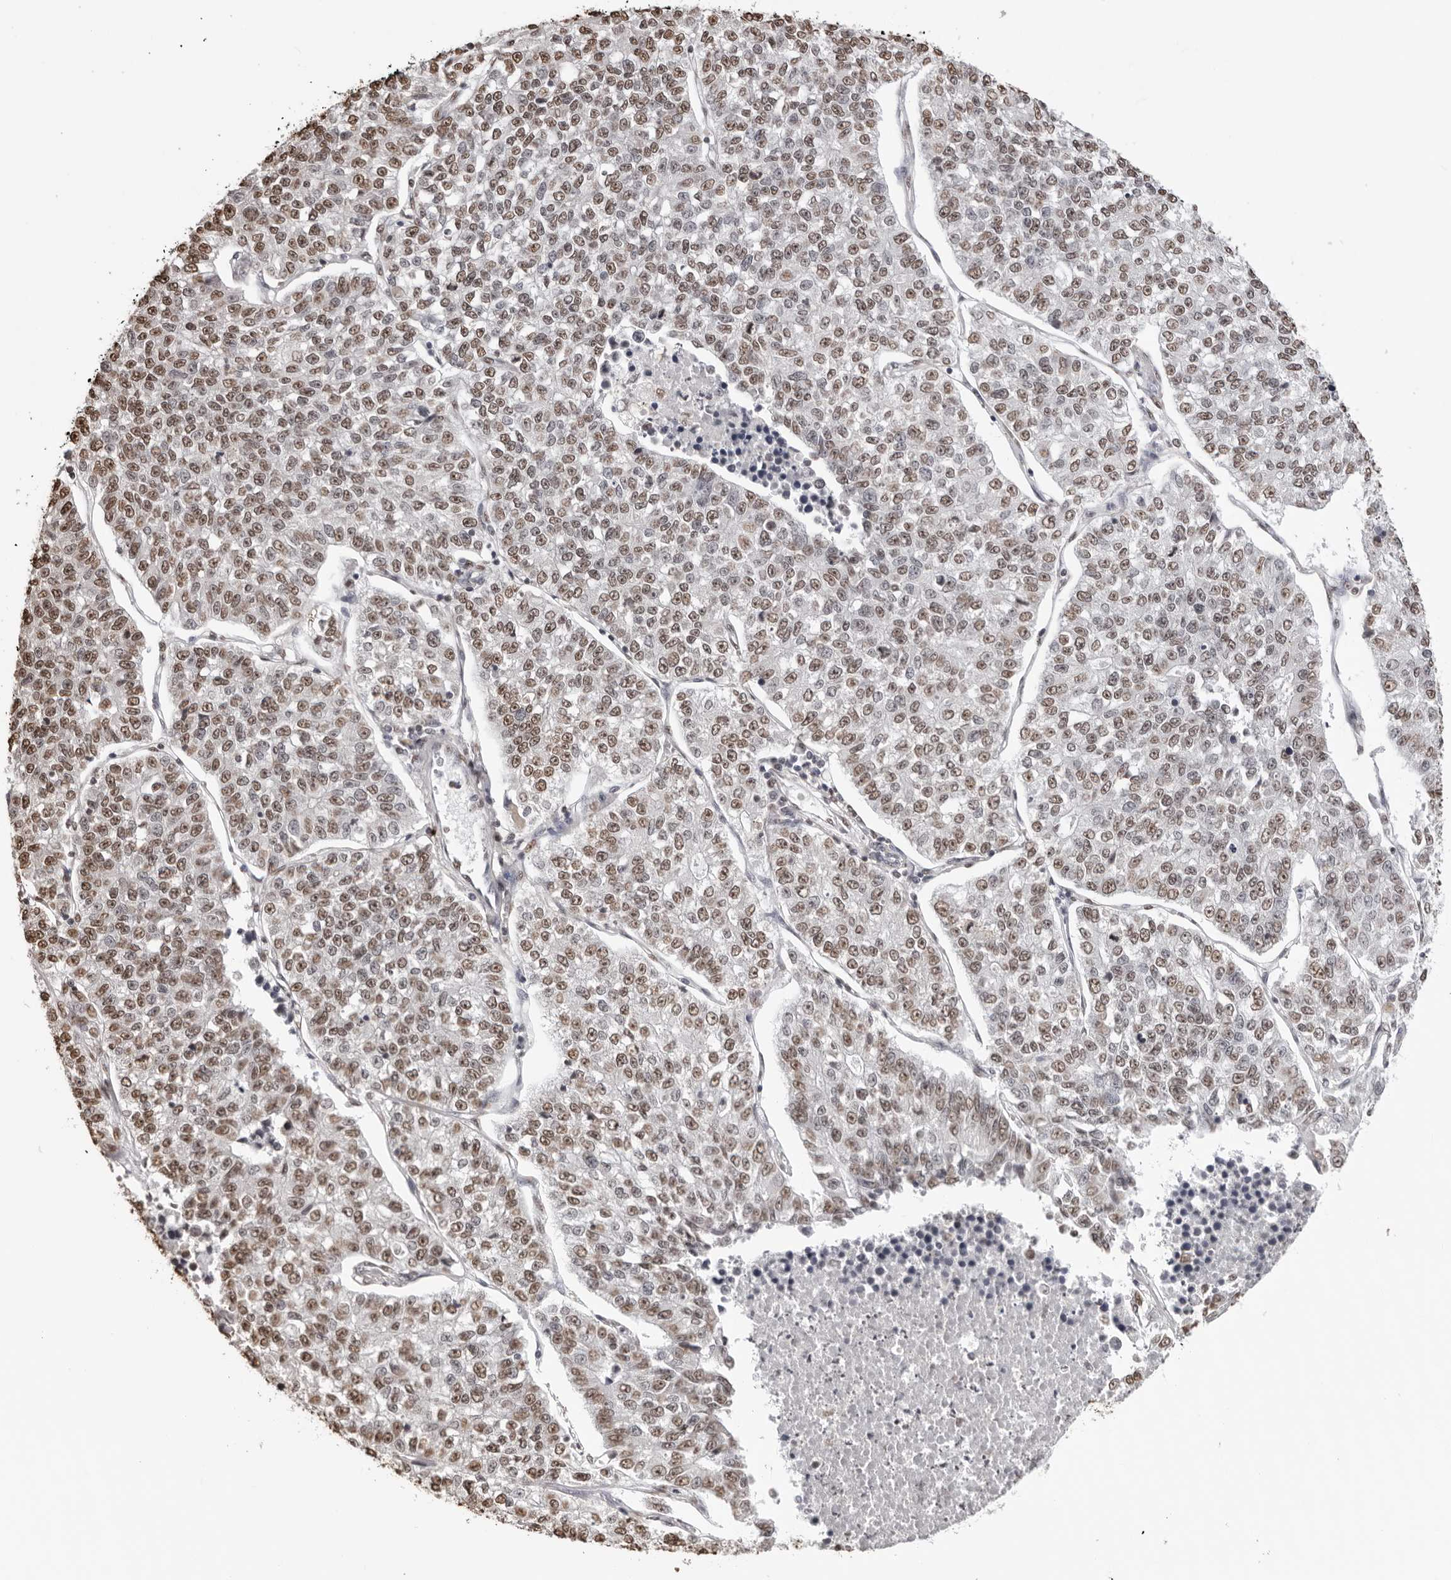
{"staining": {"intensity": "moderate", "quantity": ">75%", "location": "nuclear"}, "tissue": "lung cancer", "cell_type": "Tumor cells", "image_type": "cancer", "snomed": [{"axis": "morphology", "description": "Adenocarcinoma, NOS"}, {"axis": "topography", "description": "Lung"}], "caption": "Human lung cancer stained with a brown dye shows moderate nuclear positive expression in approximately >75% of tumor cells.", "gene": "OLIG3", "patient": {"sex": "male", "age": 49}}